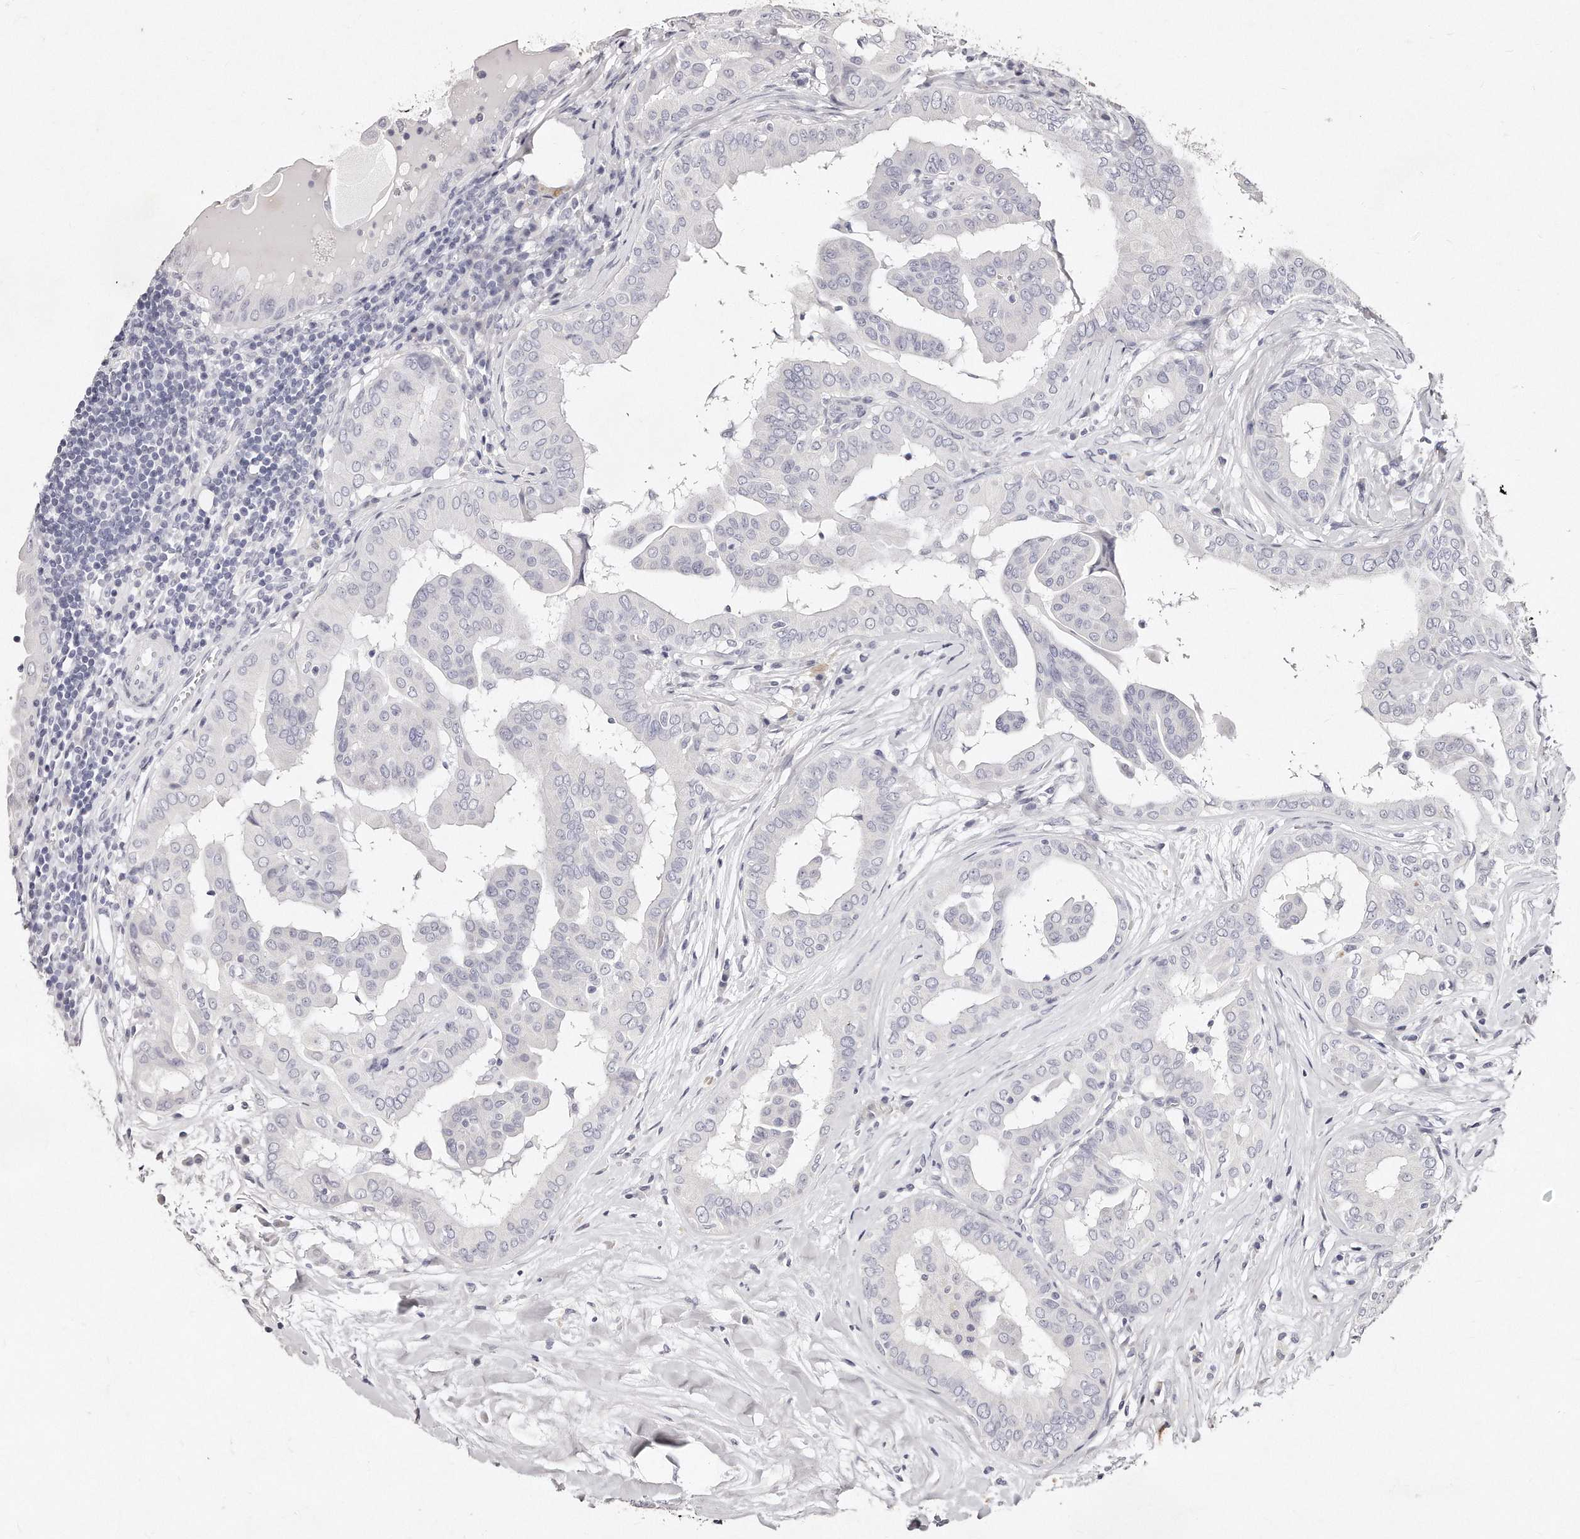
{"staining": {"intensity": "negative", "quantity": "none", "location": "none"}, "tissue": "thyroid cancer", "cell_type": "Tumor cells", "image_type": "cancer", "snomed": [{"axis": "morphology", "description": "Papillary adenocarcinoma, NOS"}, {"axis": "topography", "description": "Thyroid gland"}], "caption": "The immunohistochemistry image has no significant positivity in tumor cells of thyroid cancer tissue.", "gene": "GDA", "patient": {"sex": "male", "age": 33}}